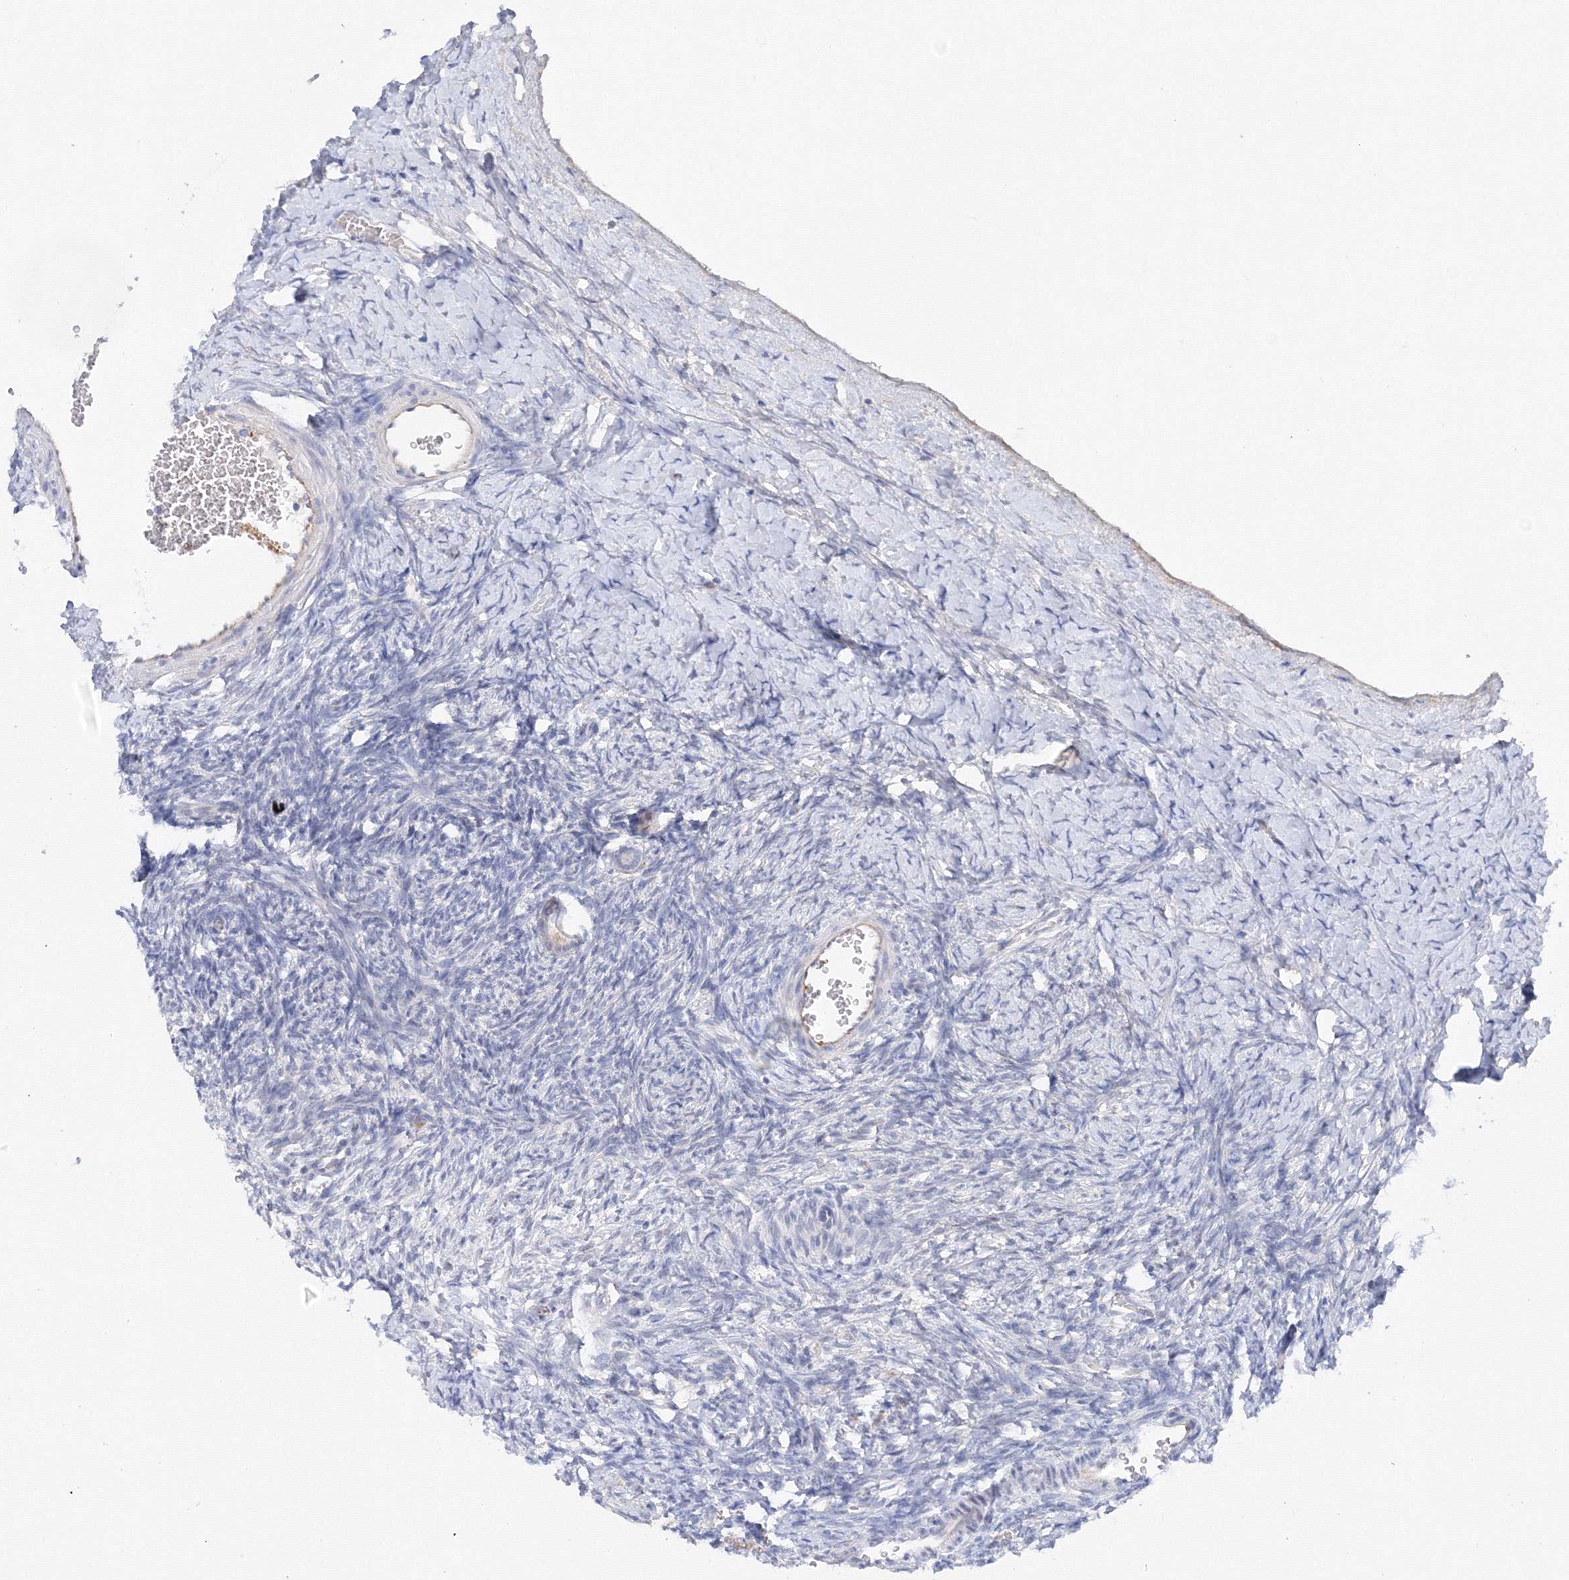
{"staining": {"intensity": "negative", "quantity": "none", "location": "none"}, "tissue": "ovary", "cell_type": "Follicle cells", "image_type": "normal", "snomed": [{"axis": "morphology", "description": "Normal tissue, NOS"}, {"axis": "morphology", "description": "Developmental malformation"}, {"axis": "topography", "description": "Ovary"}], "caption": "A high-resolution micrograph shows IHC staining of benign ovary, which reveals no significant staining in follicle cells.", "gene": "TAMM41", "patient": {"sex": "female", "age": 39}}